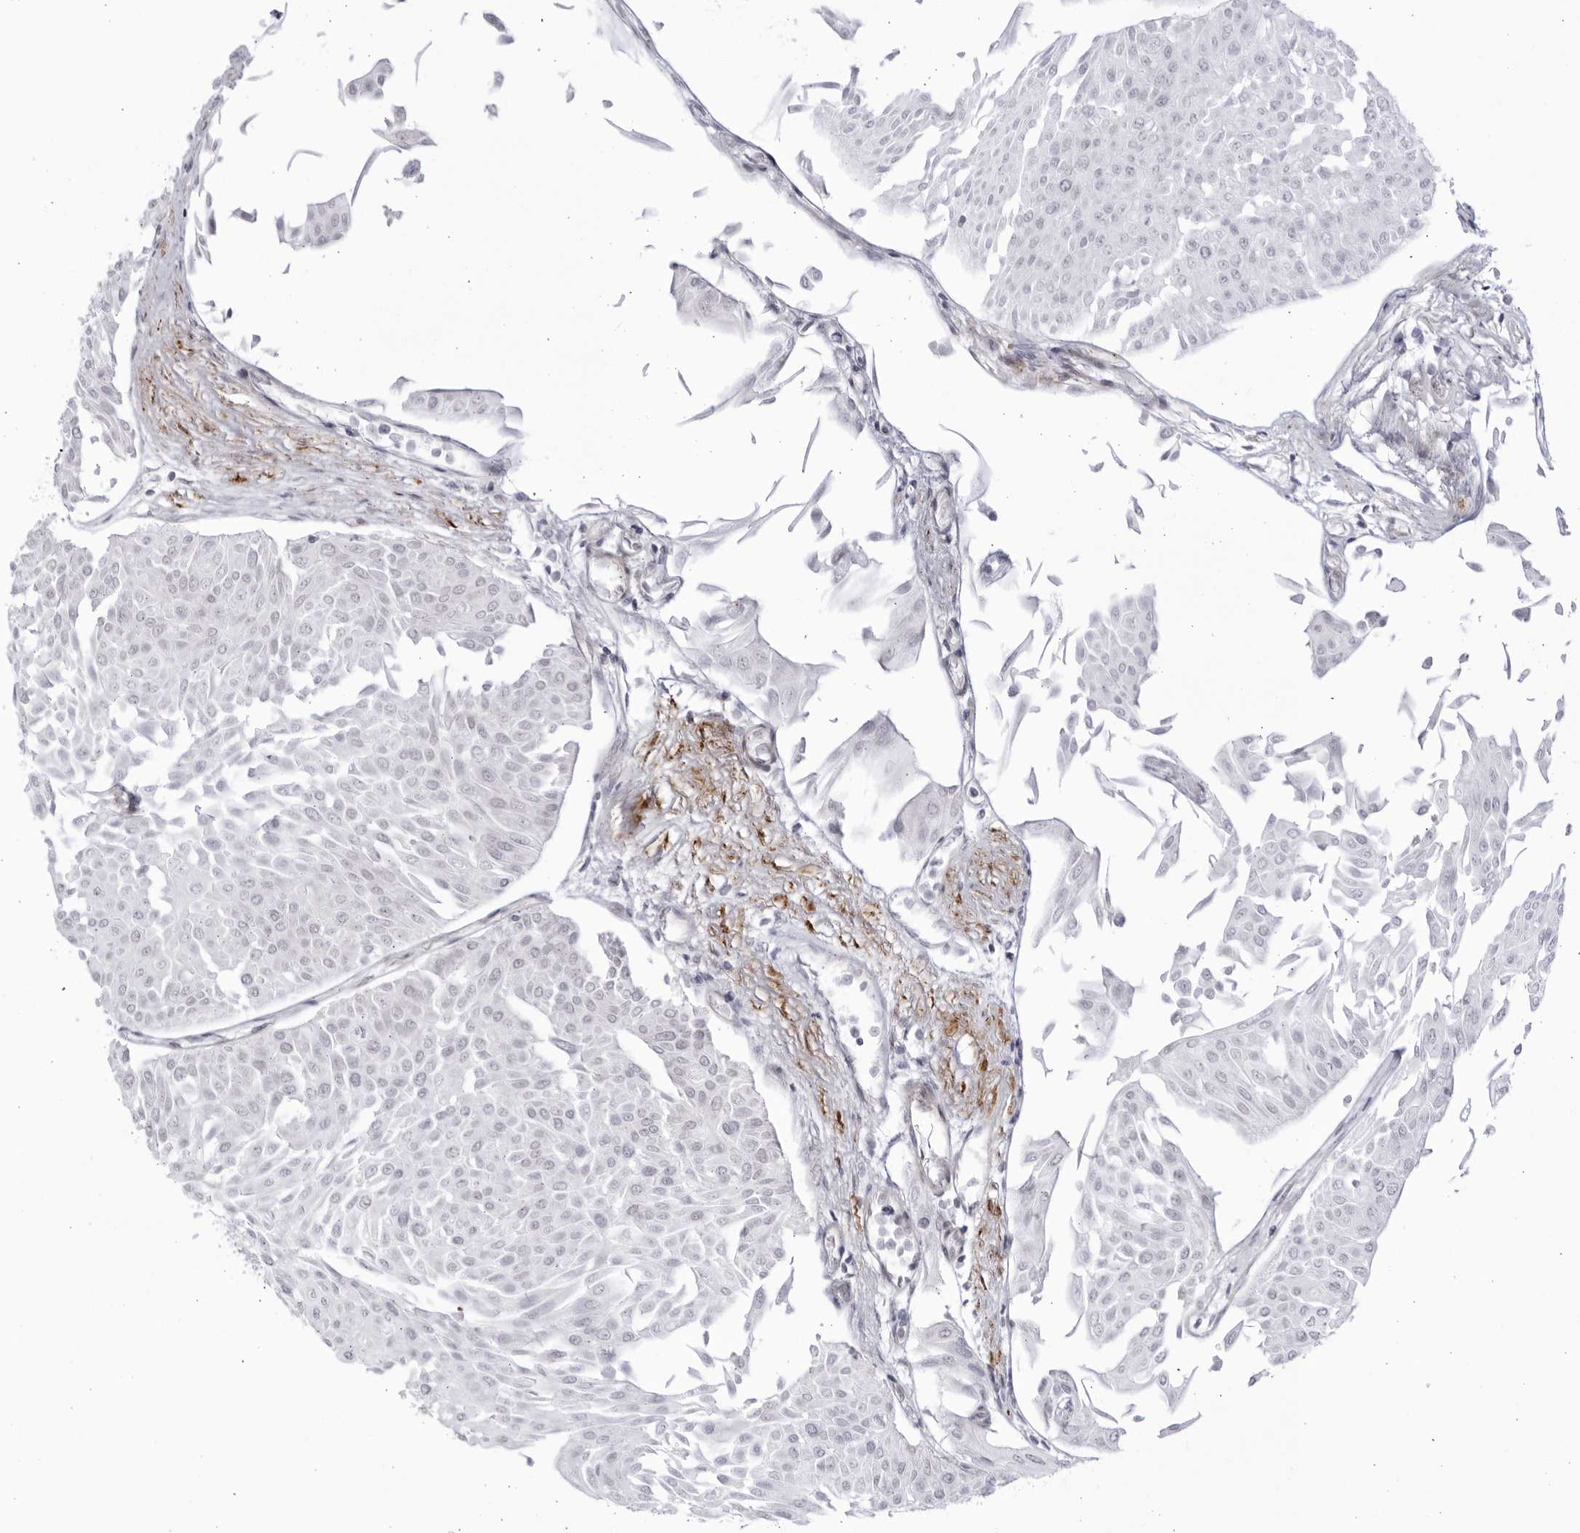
{"staining": {"intensity": "negative", "quantity": "none", "location": "none"}, "tissue": "urothelial cancer", "cell_type": "Tumor cells", "image_type": "cancer", "snomed": [{"axis": "morphology", "description": "Urothelial carcinoma, Low grade"}, {"axis": "topography", "description": "Urinary bladder"}], "caption": "Human low-grade urothelial carcinoma stained for a protein using immunohistochemistry (IHC) reveals no positivity in tumor cells.", "gene": "CNBD1", "patient": {"sex": "male", "age": 67}}